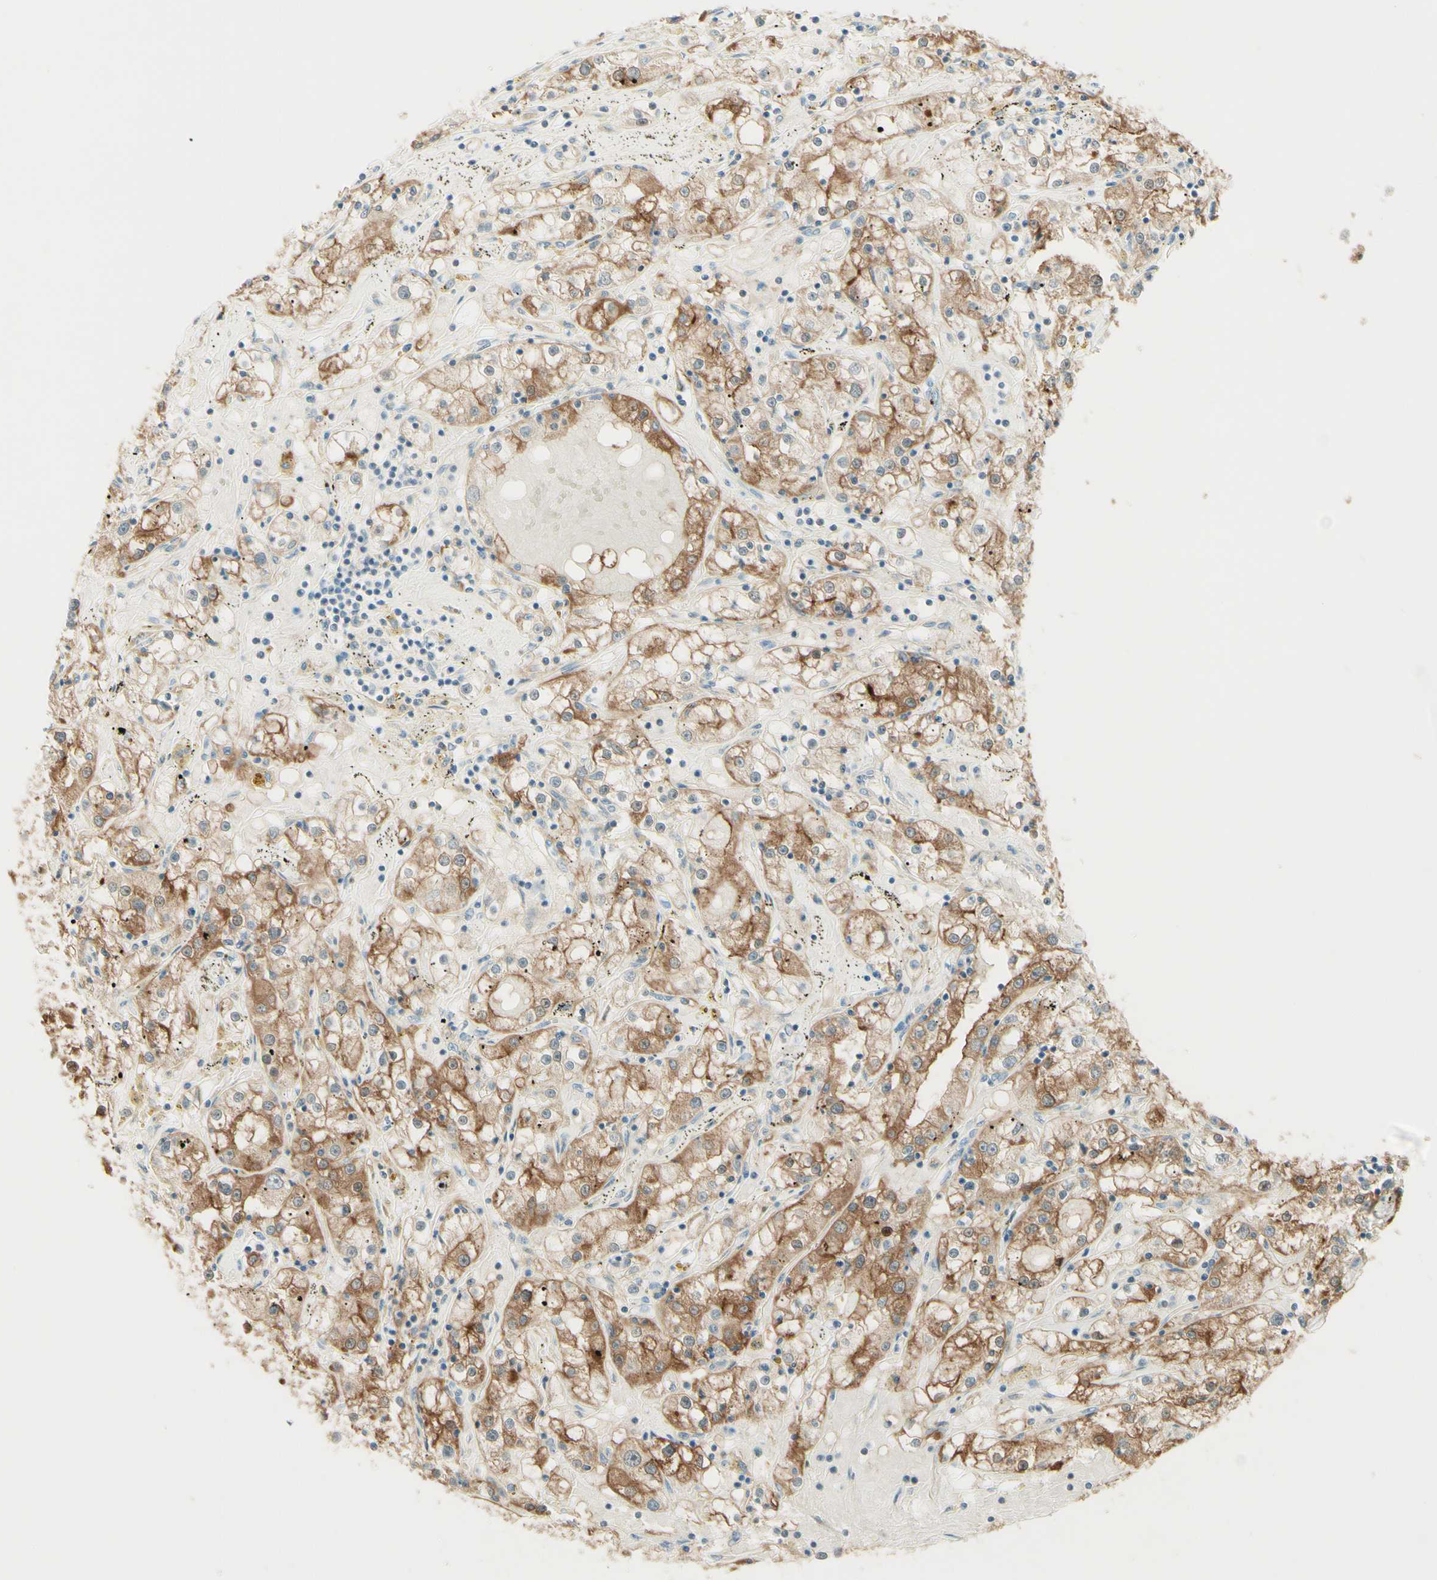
{"staining": {"intensity": "moderate", "quantity": "25%-75%", "location": "cytoplasmic/membranous"}, "tissue": "renal cancer", "cell_type": "Tumor cells", "image_type": "cancer", "snomed": [{"axis": "morphology", "description": "Adenocarcinoma, NOS"}, {"axis": "topography", "description": "Kidney"}], "caption": "This micrograph shows immunohistochemistry (IHC) staining of renal adenocarcinoma, with medium moderate cytoplasmic/membranous positivity in approximately 25%-75% of tumor cells.", "gene": "PROM1", "patient": {"sex": "male", "age": 56}}